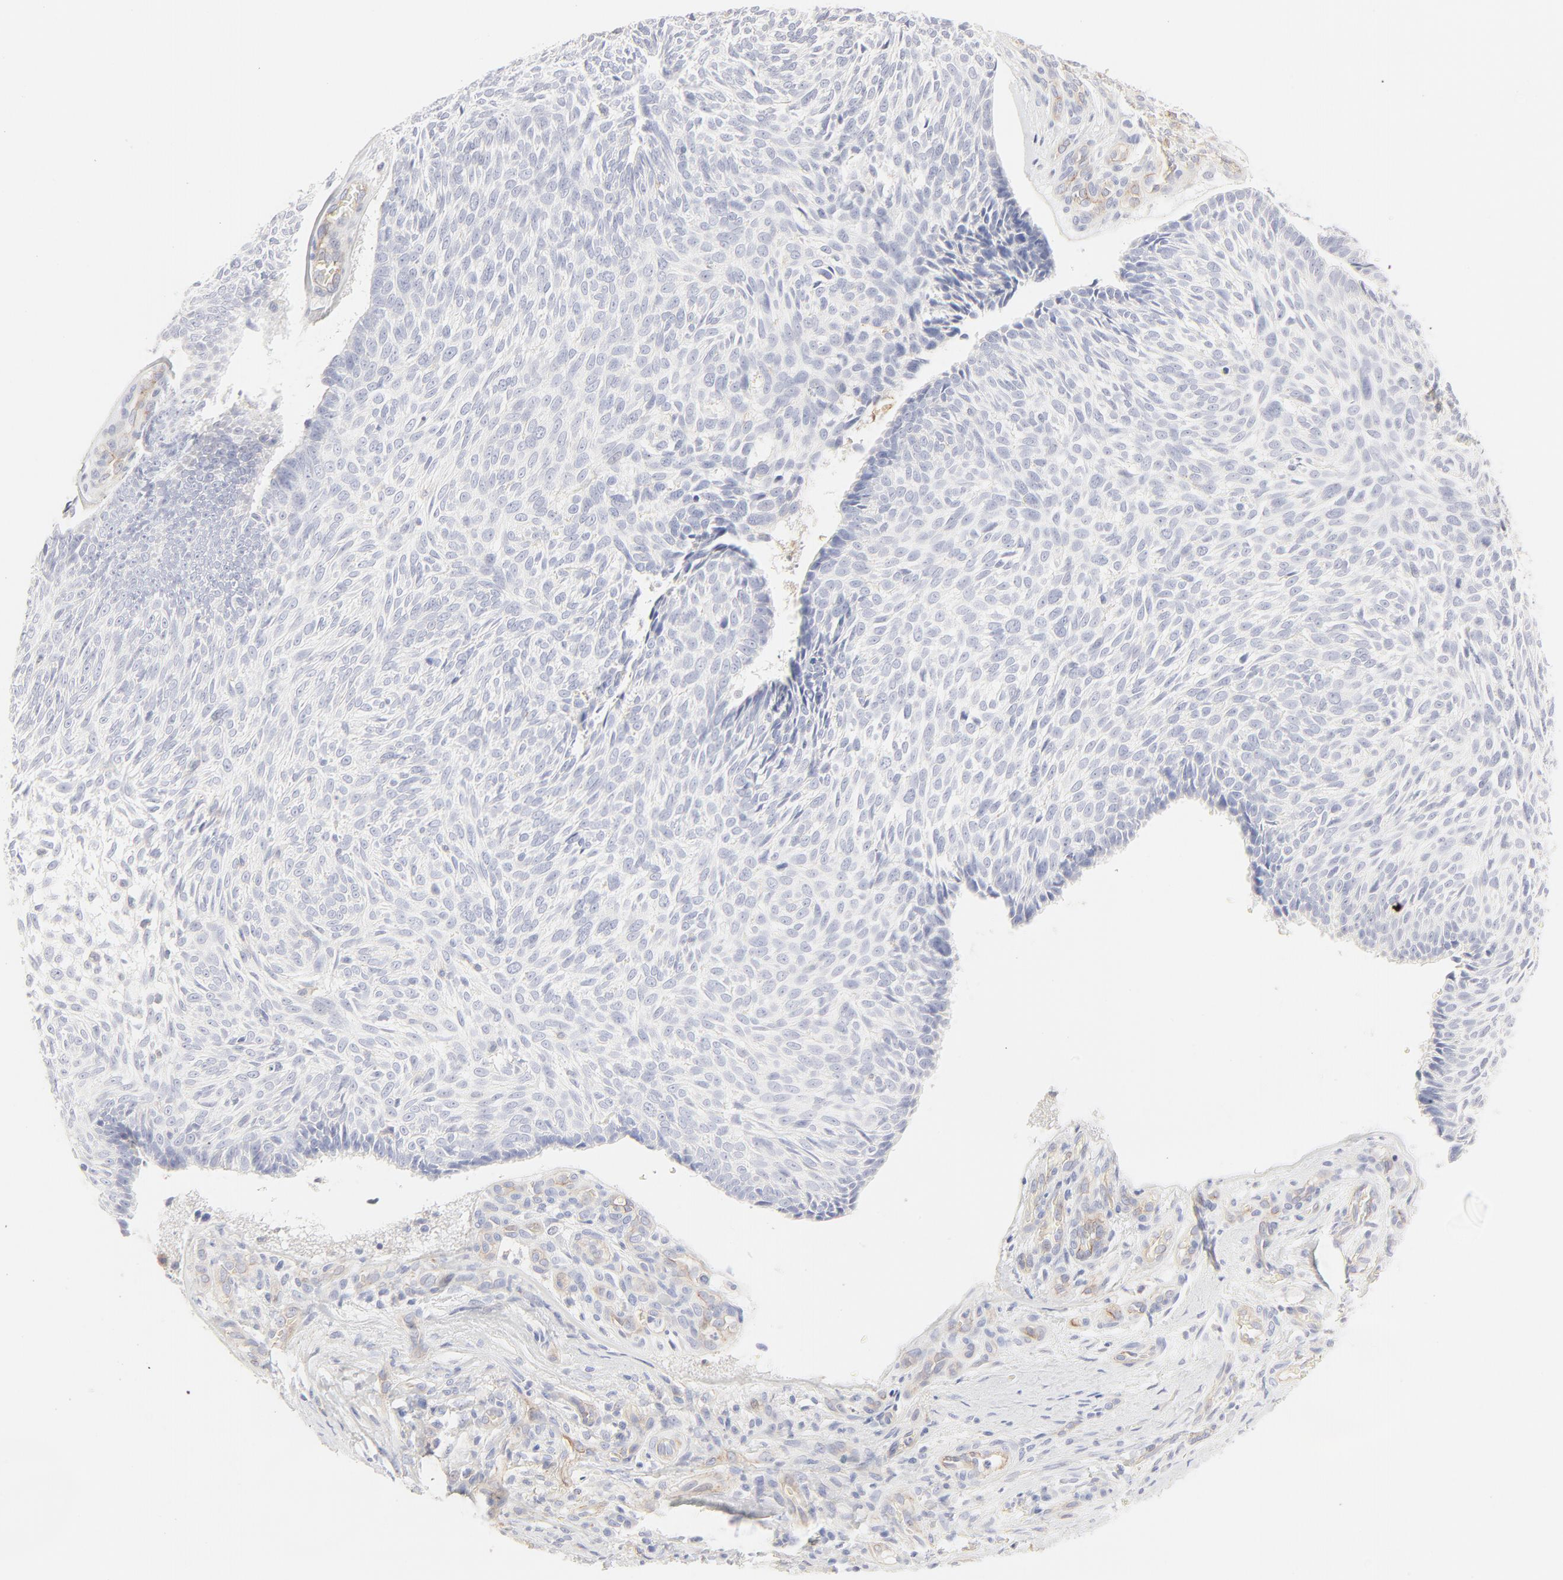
{"staining": {"intensity": "negative", "quantity": "none", "location": "none"}, "tissue": "skin cancer", "cell_type": "Tumor cells", "image_type": "cancer", "snomed": [{"axis": "morphology", "description": "Basal cell carcinoma"}, {"axis": "topography", "description": "Skin"}], "caption": "A photomicrograph of skin basal cell carcinoma stained for a protein reveals no brown staining in tumor cells.", "gene": "ITGA5", "patient": {"sex": "male", "age": 72}}